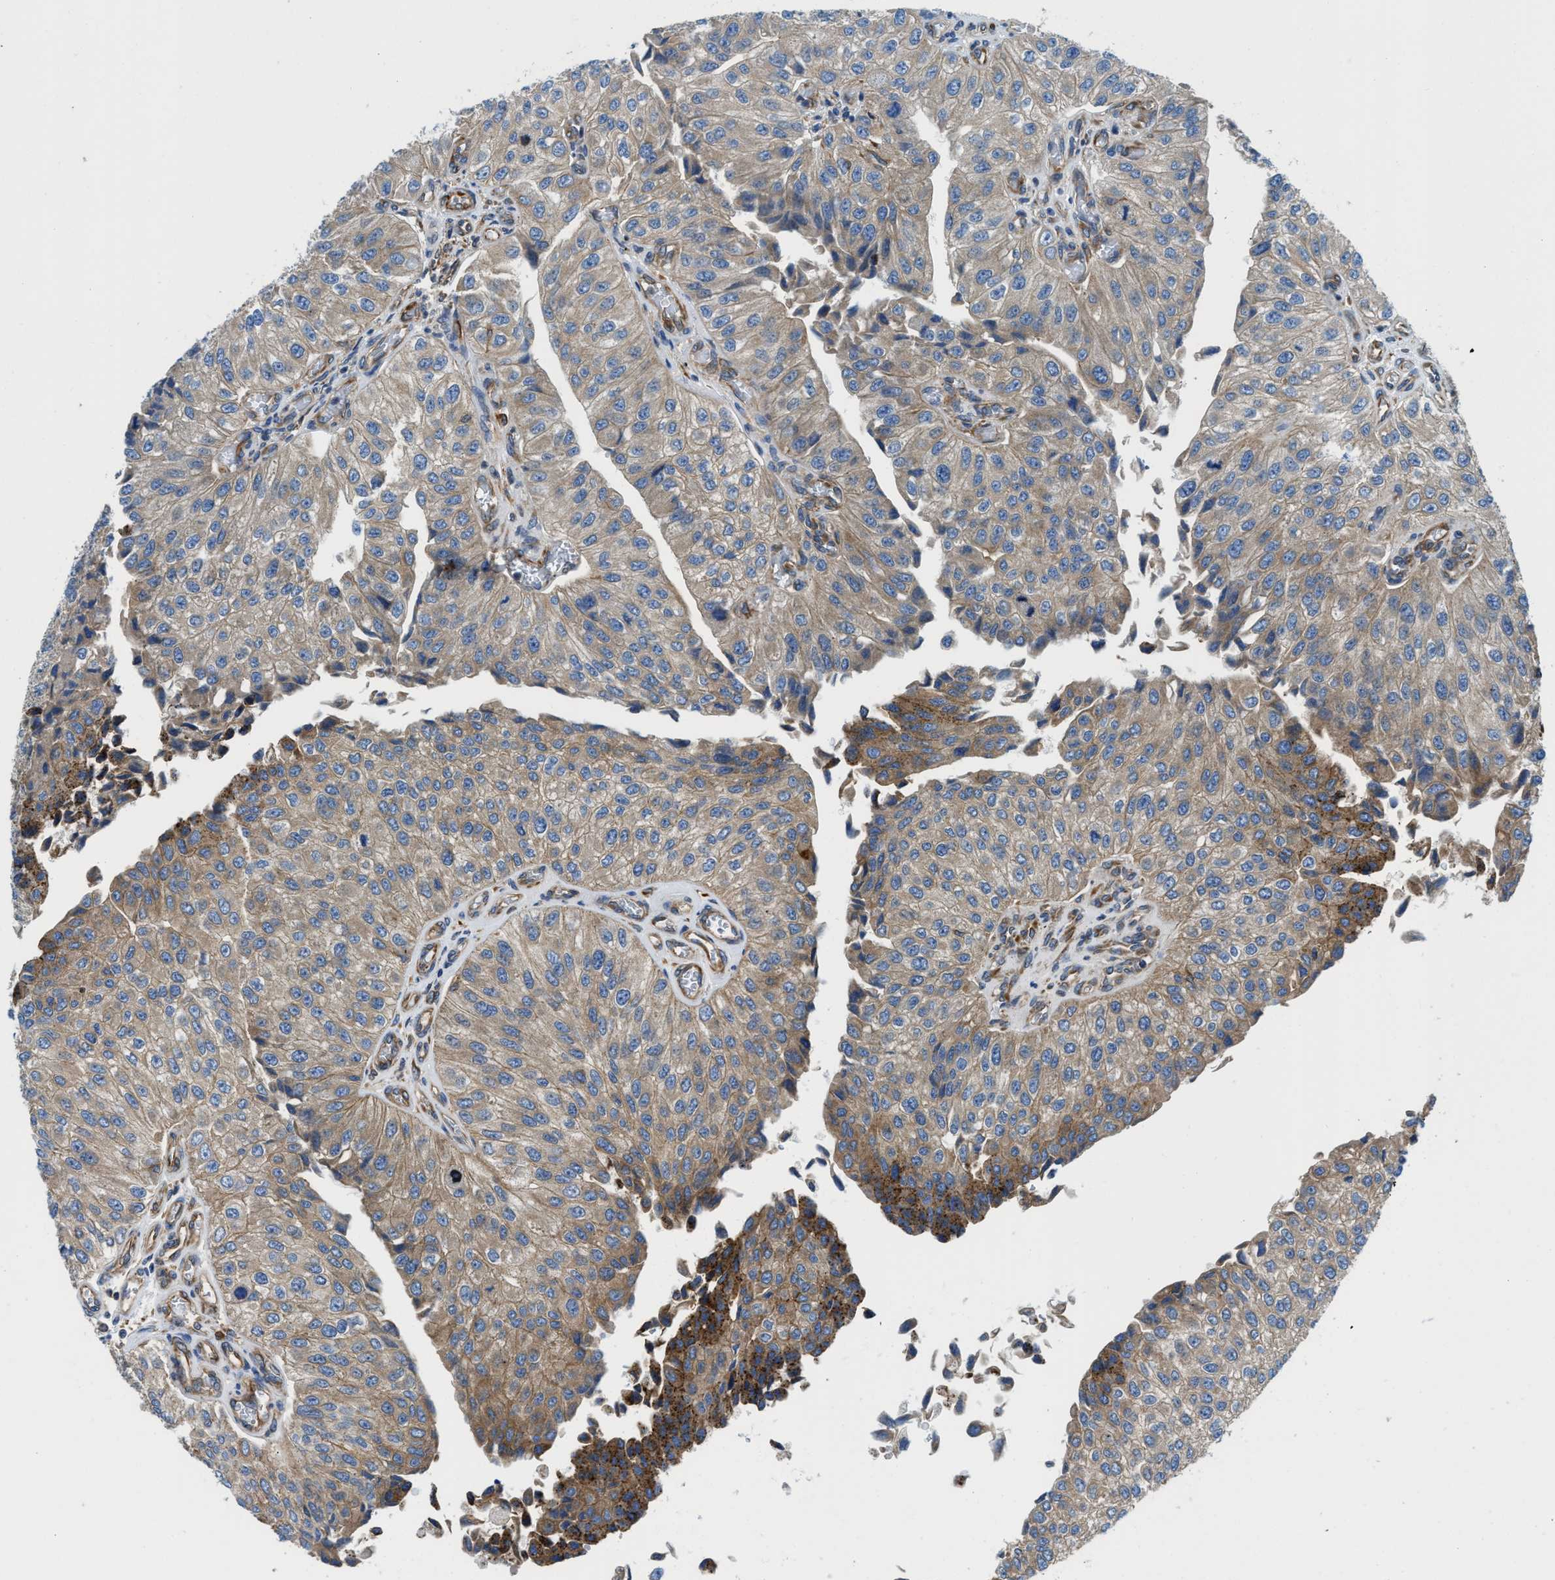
{"staining": {"intensity": "moderate", "quantity": "25%-75%", "location": "cytoplasmic/membranous"}, "tissue": "urothelial cancer", "cell_type": "Tumor cells", "image_type": "cancer", "snomed": [{"axis": "morphology", "description": "Urothelial carcinoma, High grade"}, {"axis": "topography", "description": "Kidney"}, {"axis": "topography", "description": "Urinary bladder"}], "caption": "Brown immunohistochemical staining in urothelial cancer demonstrates moderate cytoplasmic/membranous staining in approximately 25%-75% of tumor cells.", "gene": "HSD17B12", "patient": {"sex": "male", "age": 77}}